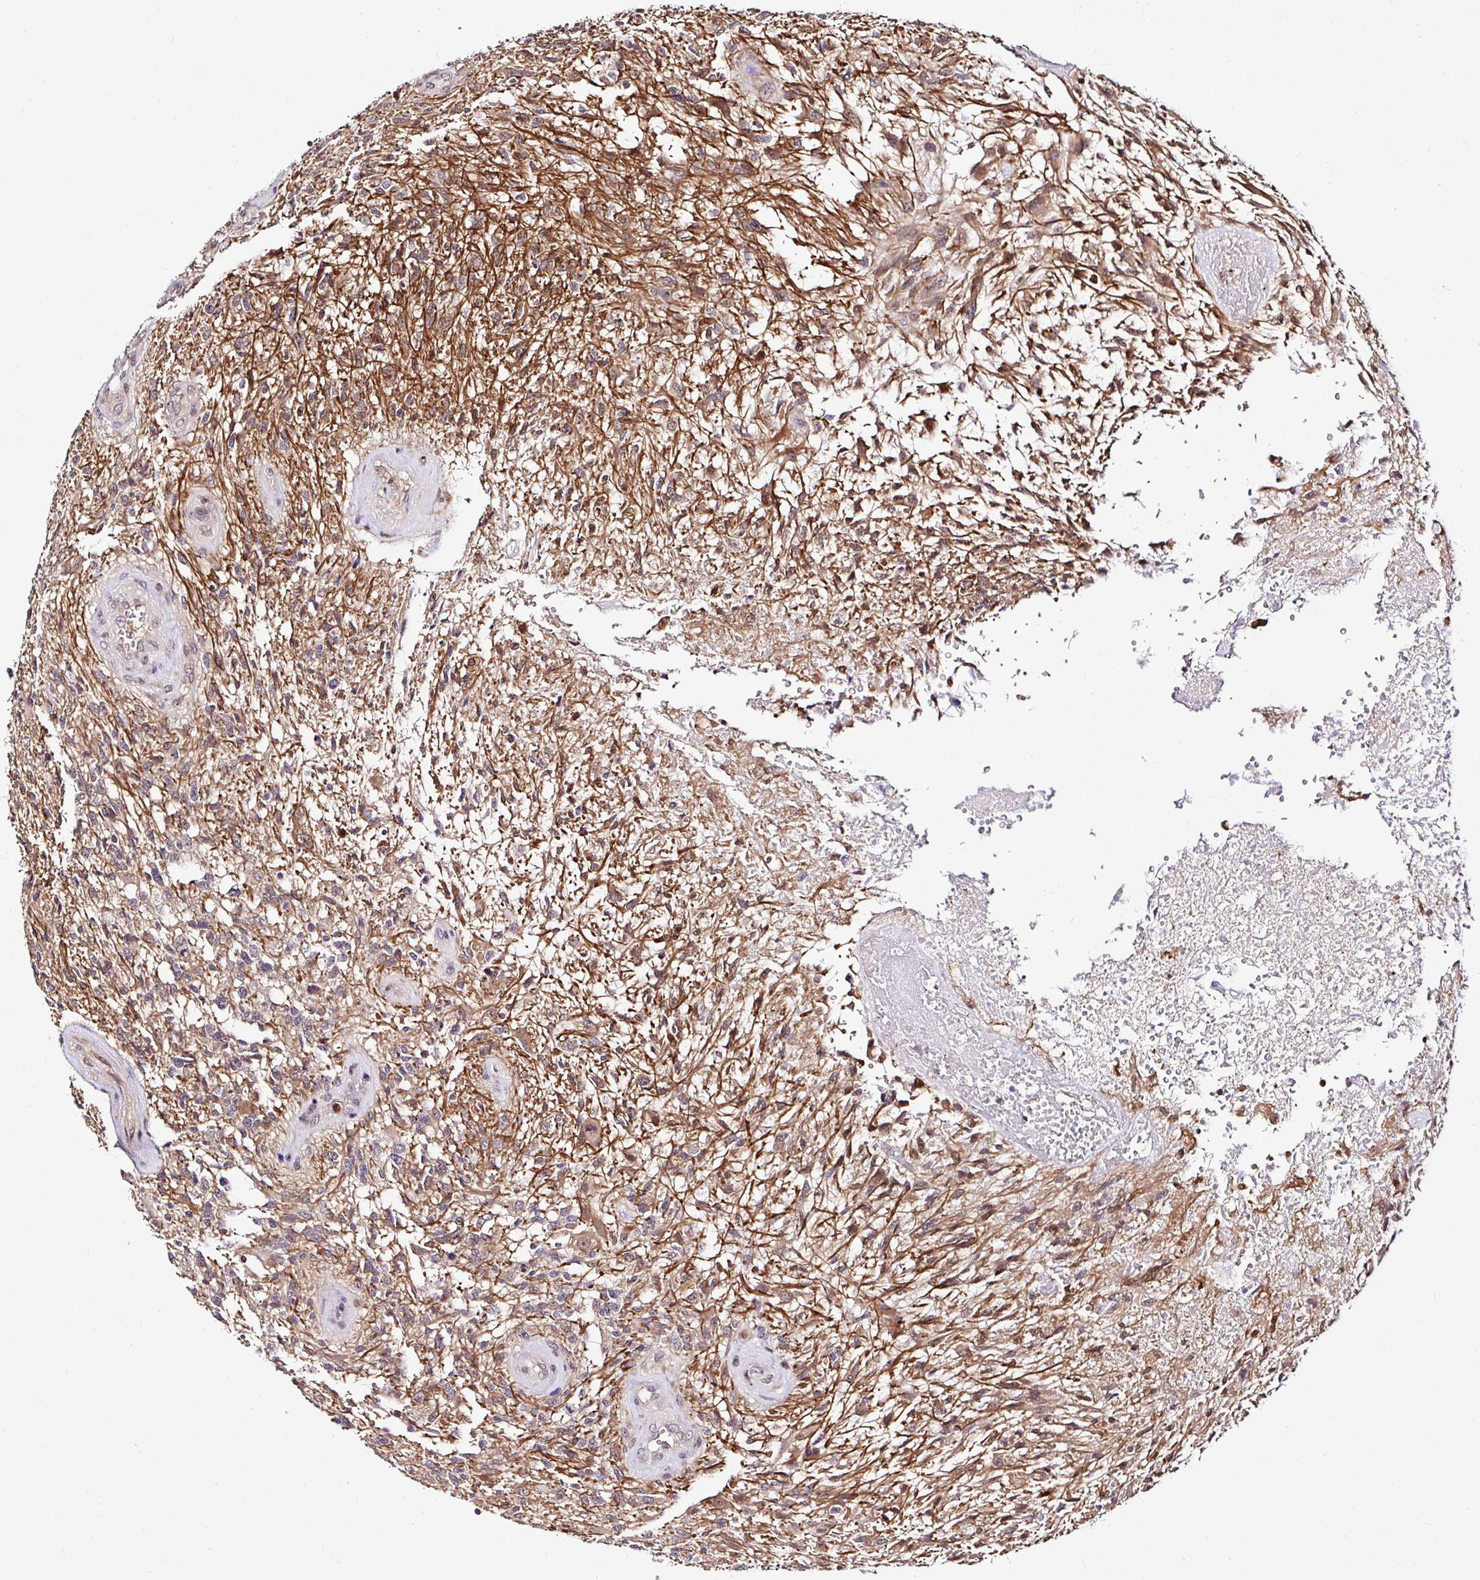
{"staining": {"intensity": "weak", "quantity": "25%-75%", "location": "cytoplasmic/membranous"}, "tissue": "glioma", "cell_type": "Tumor cells", "image_type": "cancer", "snomed": [{"axis": "morphology", "description": "Glioma, malignant, High grade"}, {"axis": "topography", "description": "Brain"}], "caption": "DAB immunohistochemical staining of human malignant glioma (high-grade) exhibits weak cytoplasmic/membranous protein expression in about 25%-75% of tumor cells.", "gene": "PIN4", "patient": {"sex": "male", "age": 56}}